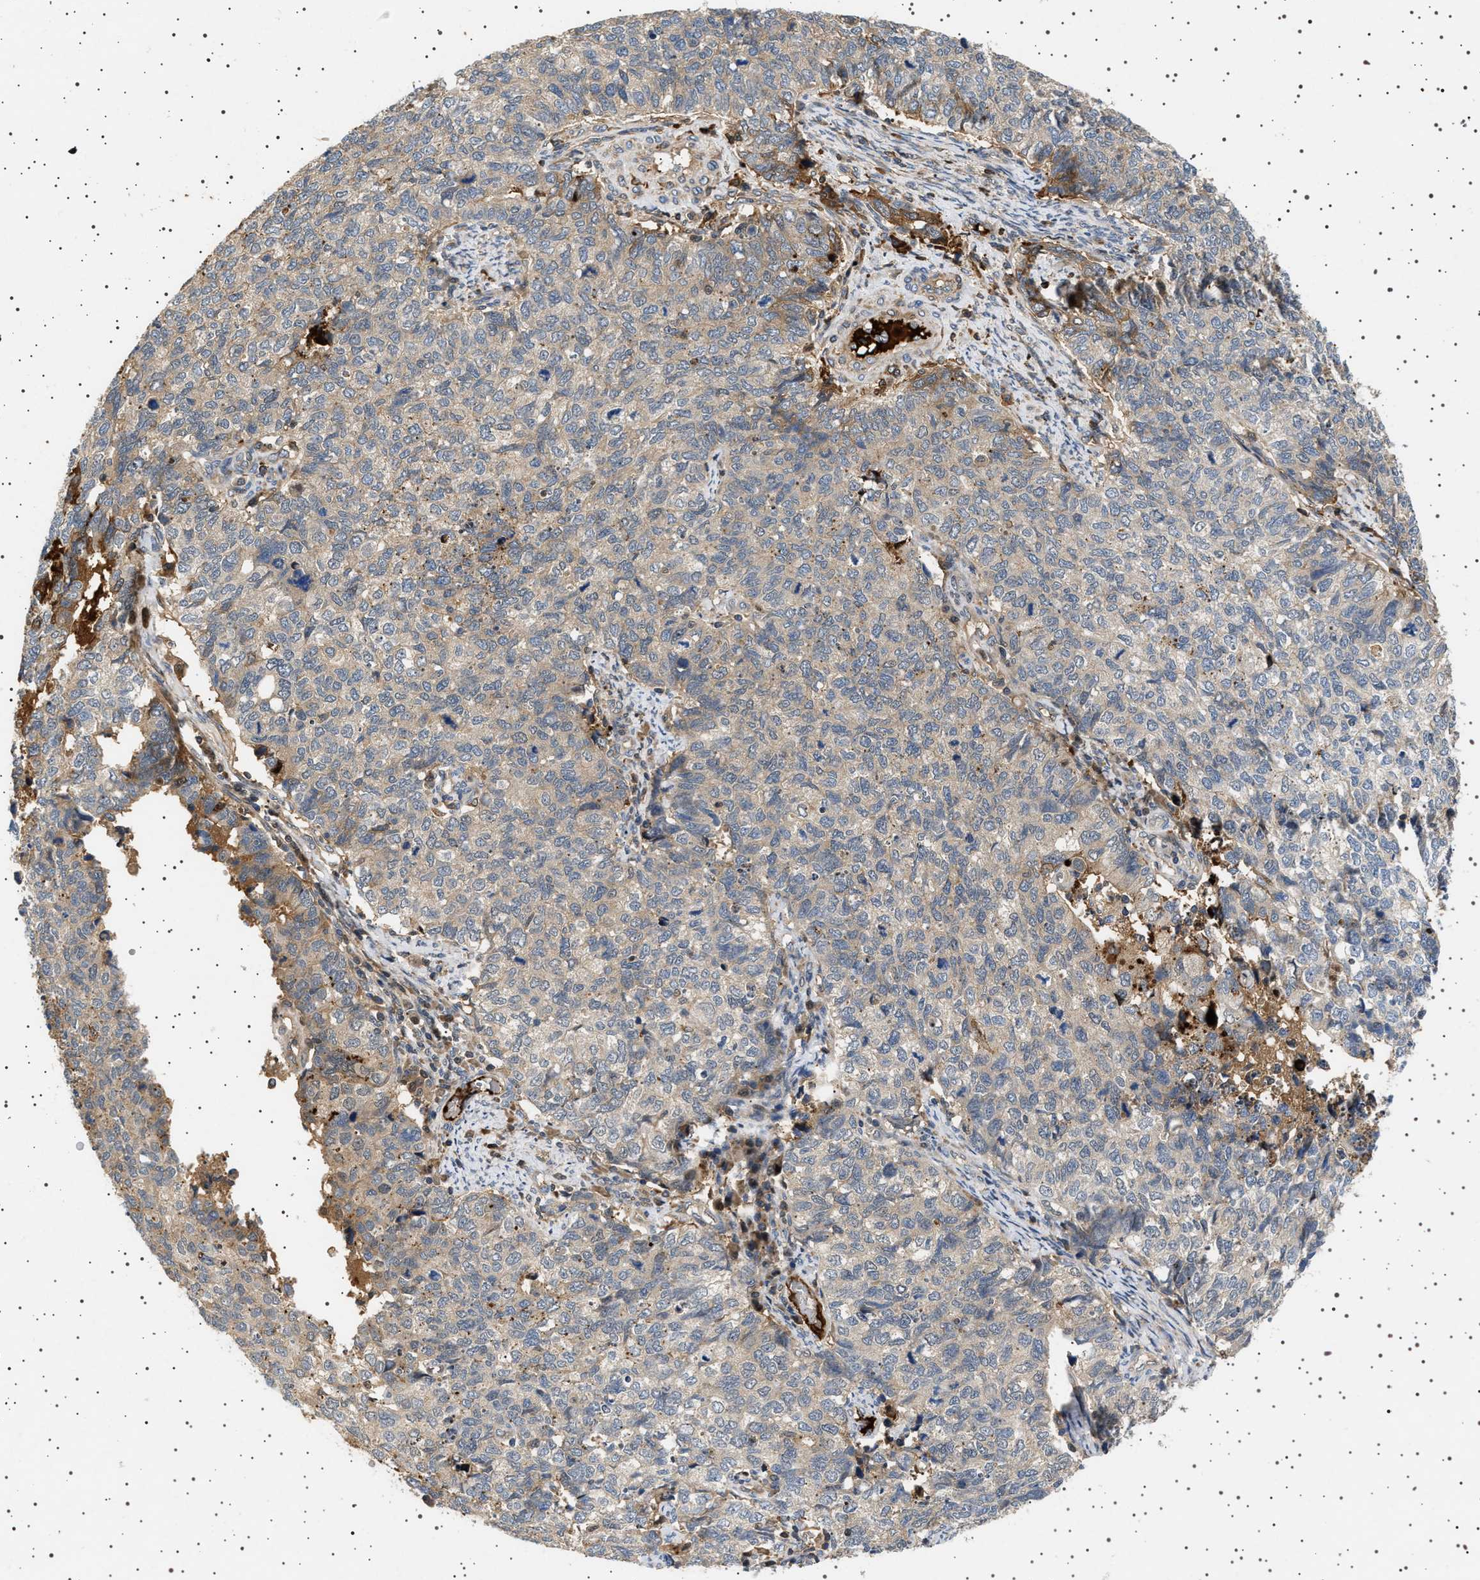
{"staining": {"intensity": "weak", "quantity": "<25%", "location": "cytoplasmic/membranous"}, "tissue": "cervical cancer", "cell_type": "Tumor cells", "image_type": "cancer", "snomed": [{"axis": "morphology", "description": "Squamous cell carcinoma, NOS"}, {"axis": "topography", "description": "Cervix"}], "caption": "A high-resolution photomicrograph shows immunohistochemistry (IHC) staining of cervical cancer, which reveals no significant expression in tumor cells.", "gene": "FICD", "patient": {"sex": "female", "age": 63}}